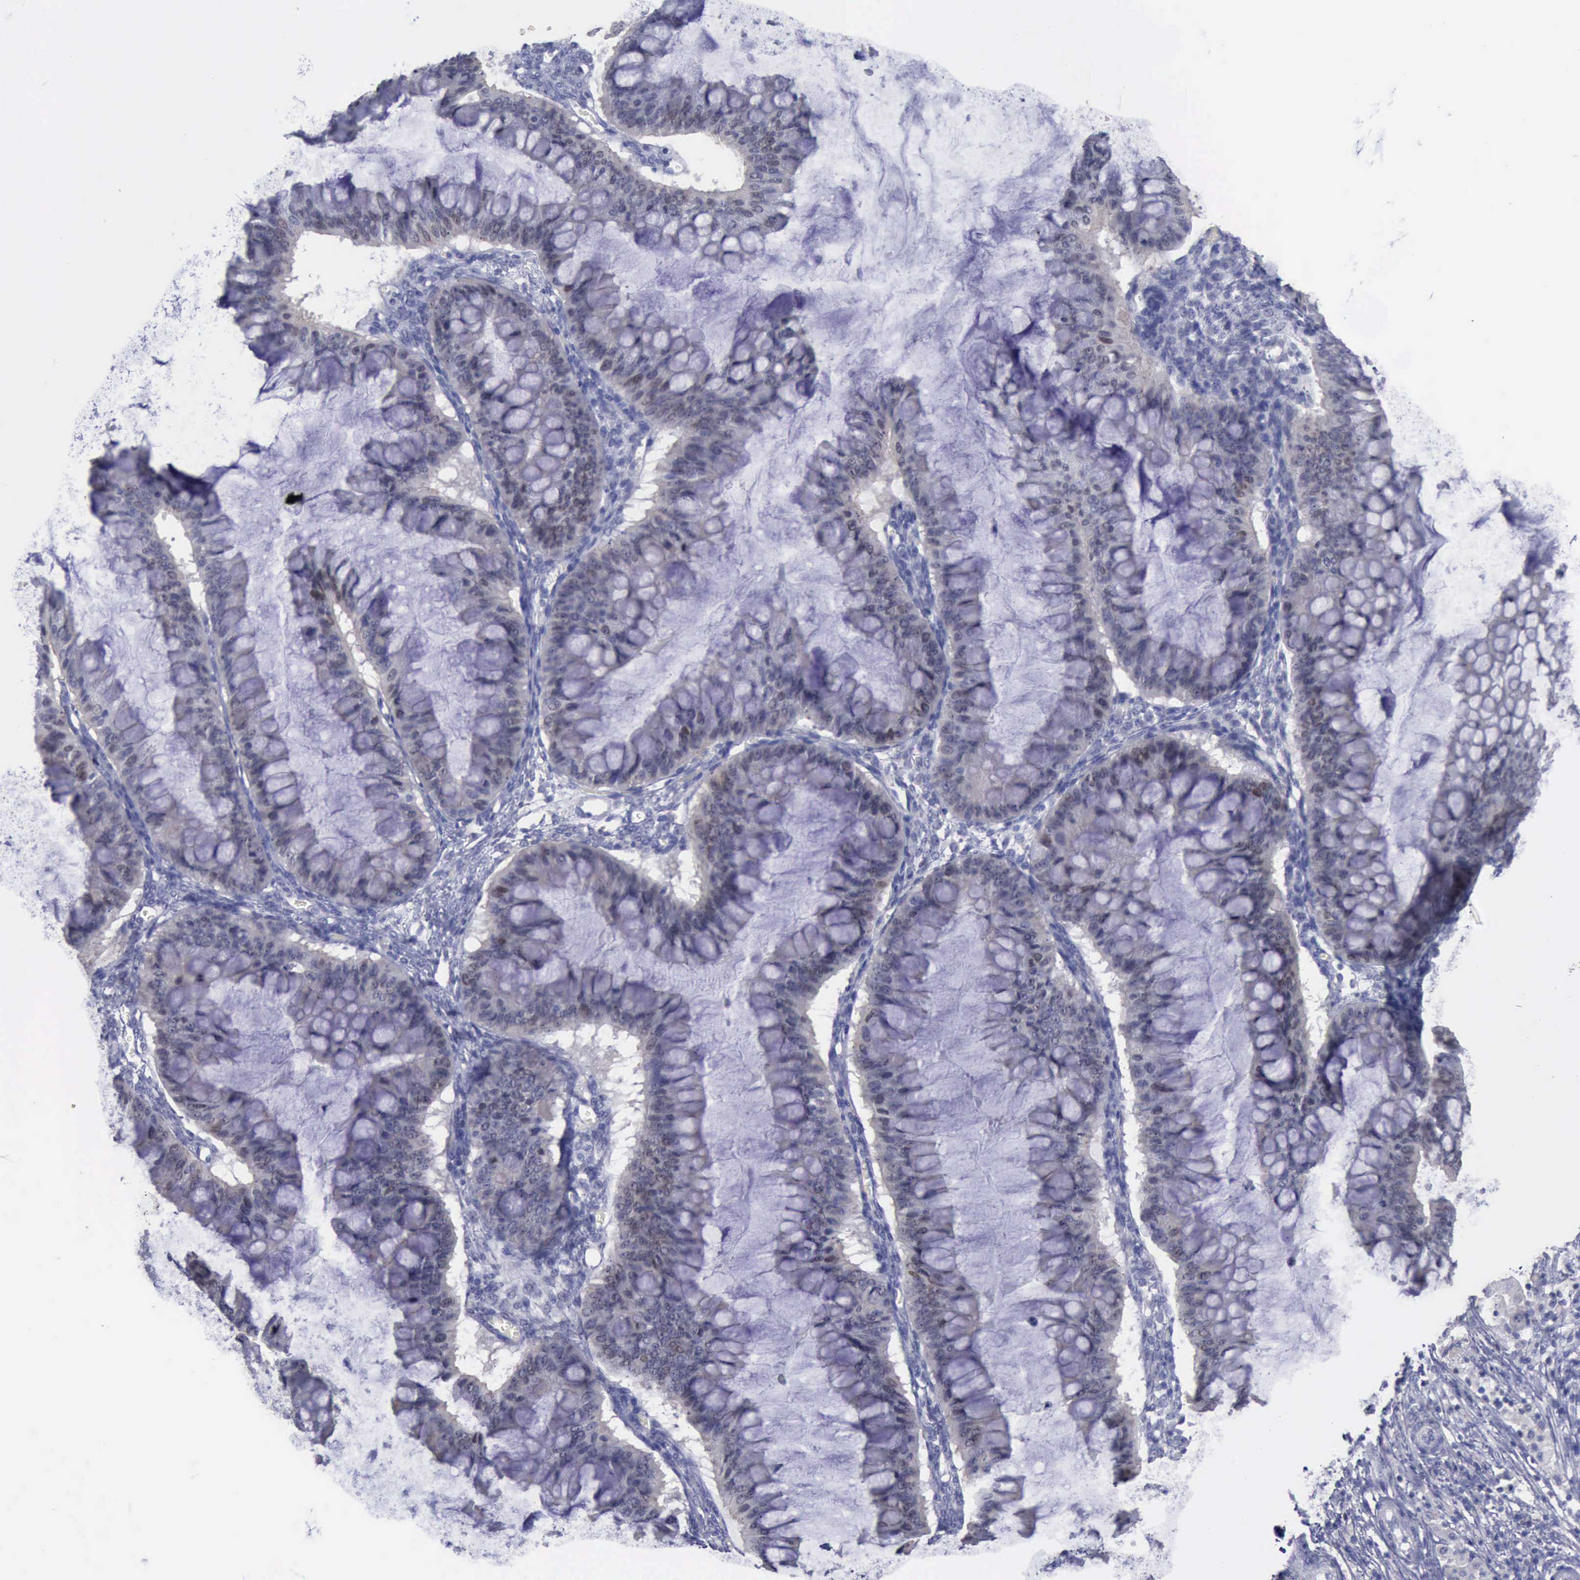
{"staining": {"intensity": "weak", "quantity": "25%-75%", "location": "nuclear"}, "tissue": "ovarian cancer", "cell_type": "Tumor cells", "image_type": "cancer", "snomed": [{"axis": "morphology", "description": "Cystadenocarcinoma, mucinous, NOS"}, {"axis": "topography", "description": "Ovary"}], "caption": "Mucinous cystadenocarcinoma (ovarian) was stained to show a protein in brown. There is low levels of weak nuclear positivity in approximately 25%-75% of tumor cells.", "gene": "SATB2", "patient": {"sex": "female", "age": 73}}